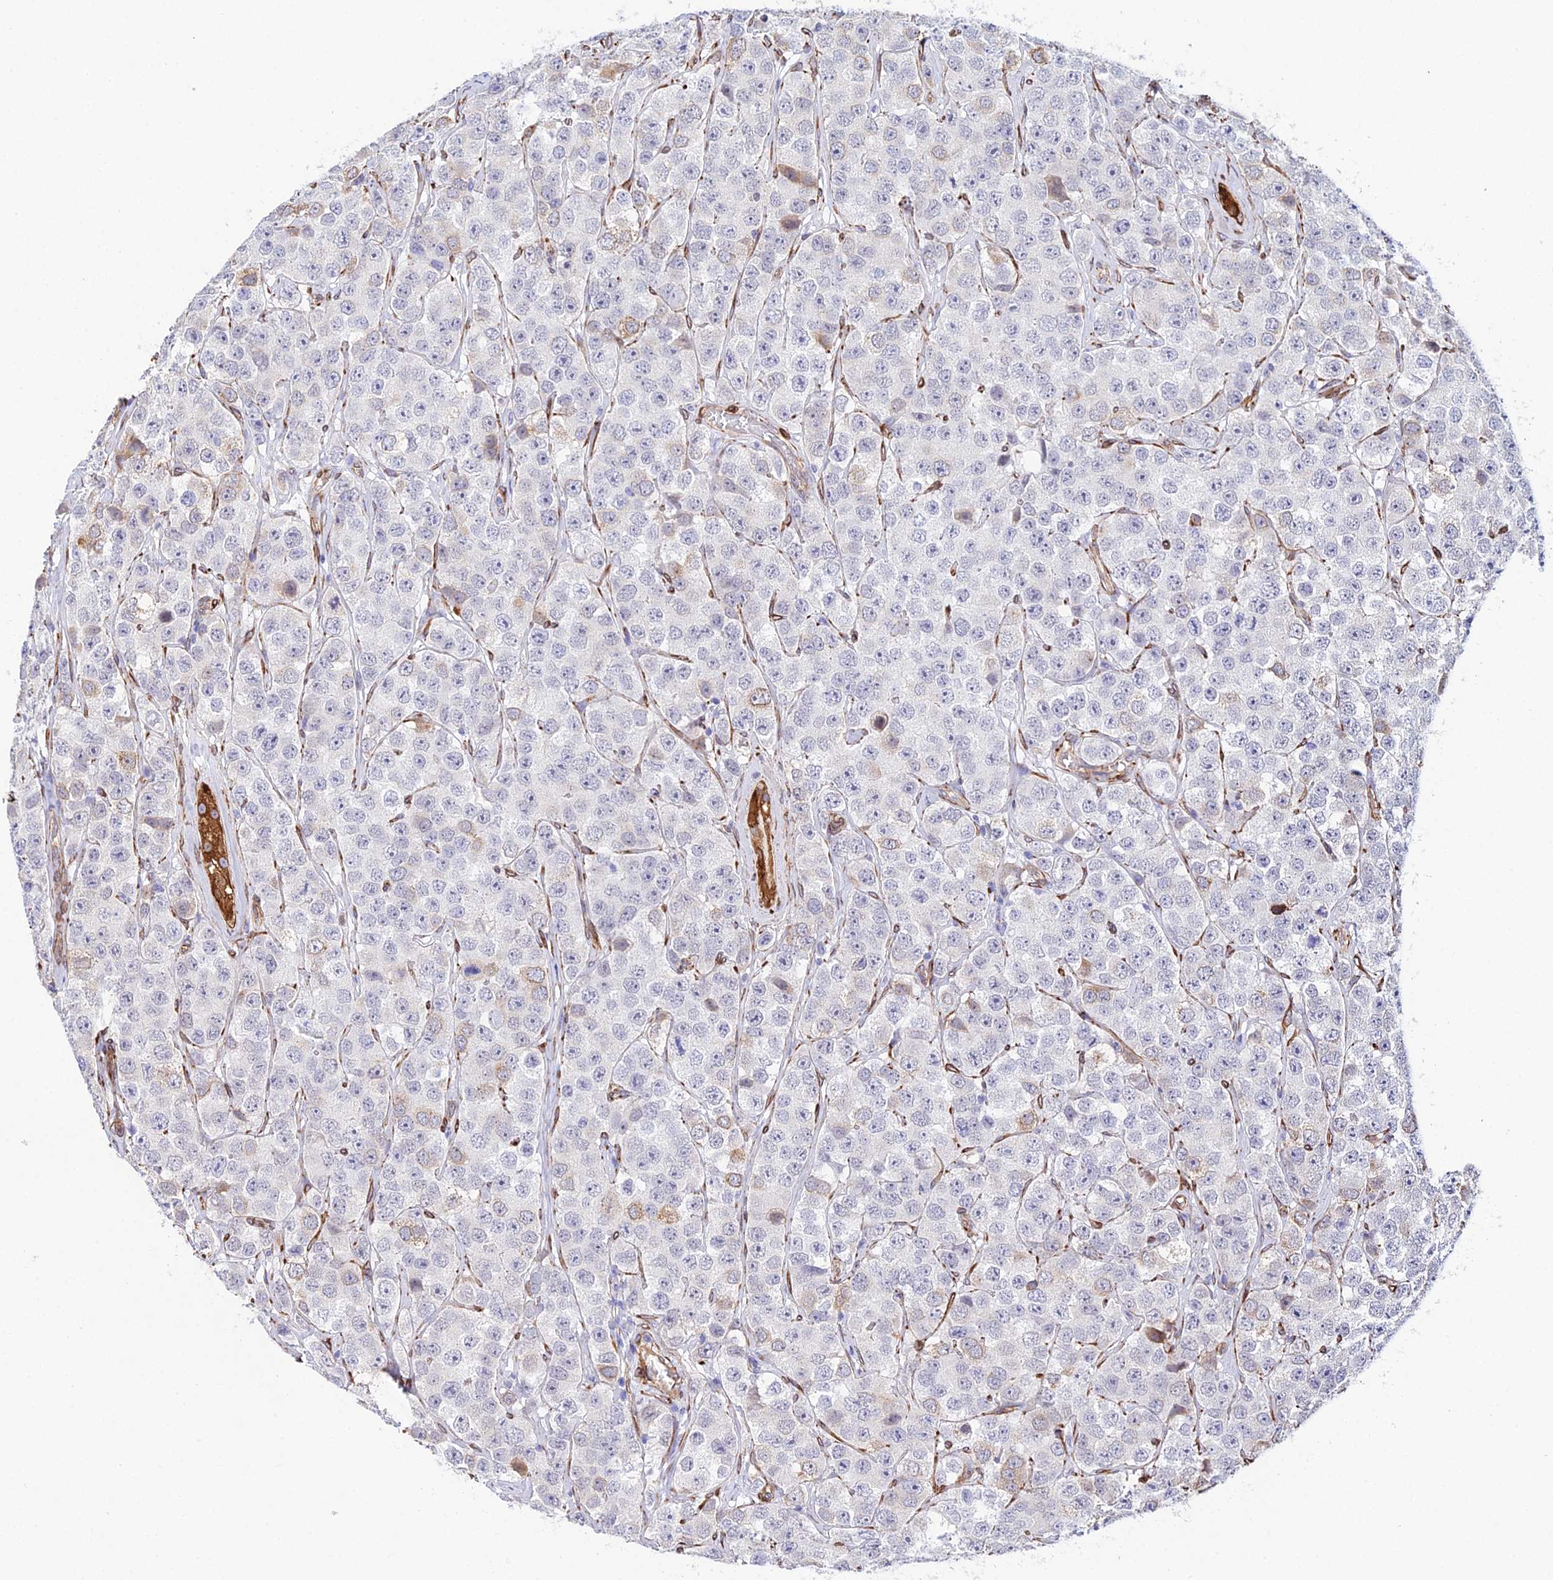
{"staining": {"intensity": "negative", "quantity": "none", "location": "none"}, "tissue": "testis cancer", "cell_type": "Tumor cells", "image_type": "cancer", "snomed": [{"axis": "morphology", "description": "Seminoma, NOS"}, {"axis": "topography", "description": "Testis"}], "caption": "Tumor cells are negative for brown protein staining in testis cancer. (Stains: DAB immunohistochemistry with hematoxylin counter stain, Microscopy: brightfield microscopy at high magnification).", "gene": "MXRA7", "patient": {"sex": "male", "age": 28}}